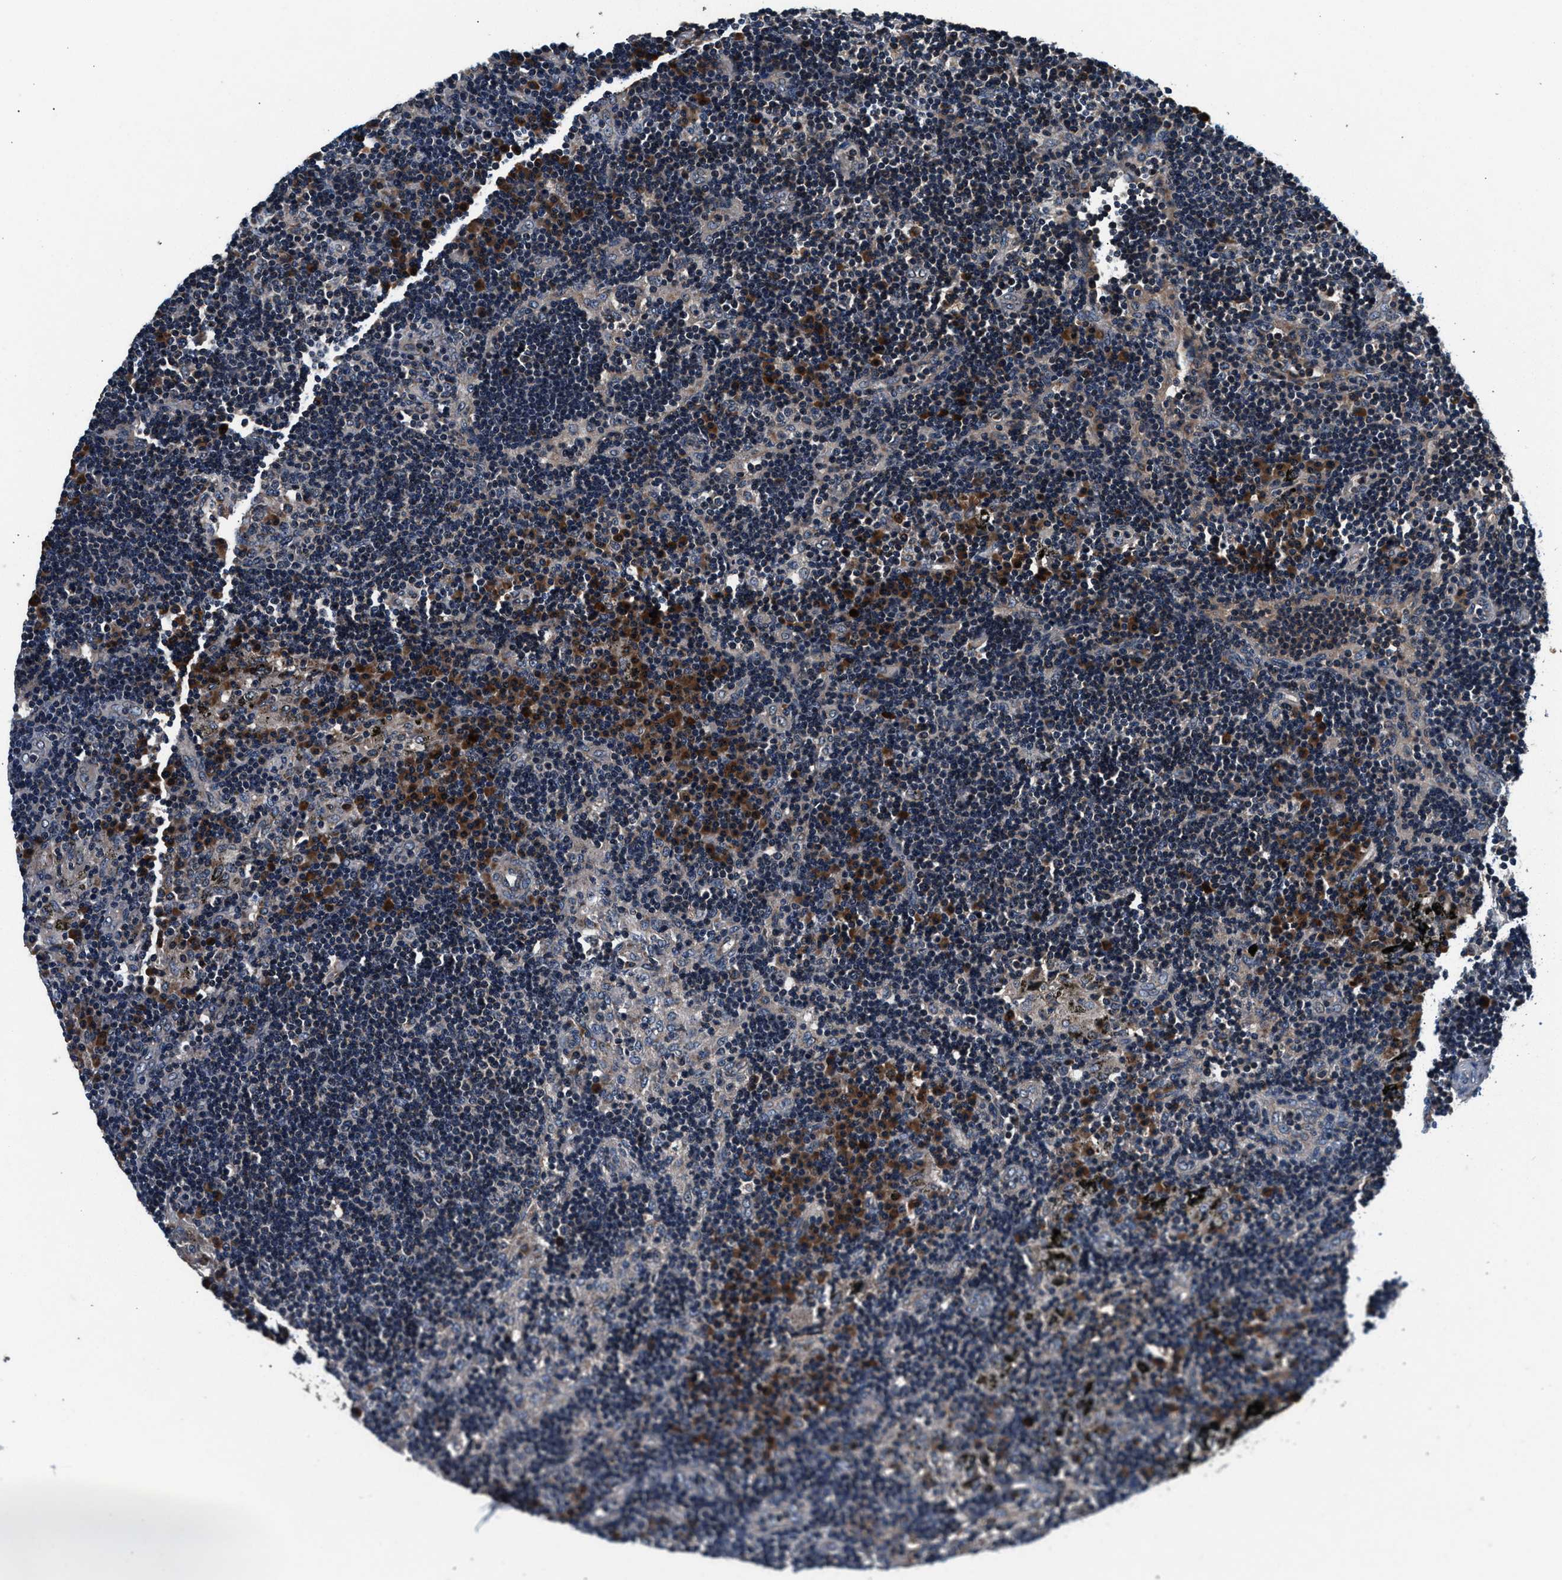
{"staining": {"intensity": "moderate", "quantity": "25%-75%", "location": "cytoplasmic/membranous"}, "tissue": "lymph node", "cell_type": "Germinal center cells", "image_type": "normal", "snomed": [{"axis": "morphology", "description": "Normal tissue, NOS"}, {"axis": "morphology", "description": "Squamous cell carcinoma, metastatic, NOS"}, {"axis": "topography", "description": "Lymph node"}], "caption": "Moderate cytoplasmic/membranous expression is identified in approximately 25%-75% of germinal center cells in benign lymph node. (Brightfield microscopy of DAB IHC at high magnification).", "gene": "IMMT", "patient": {"sex": "female", "age": 53}}